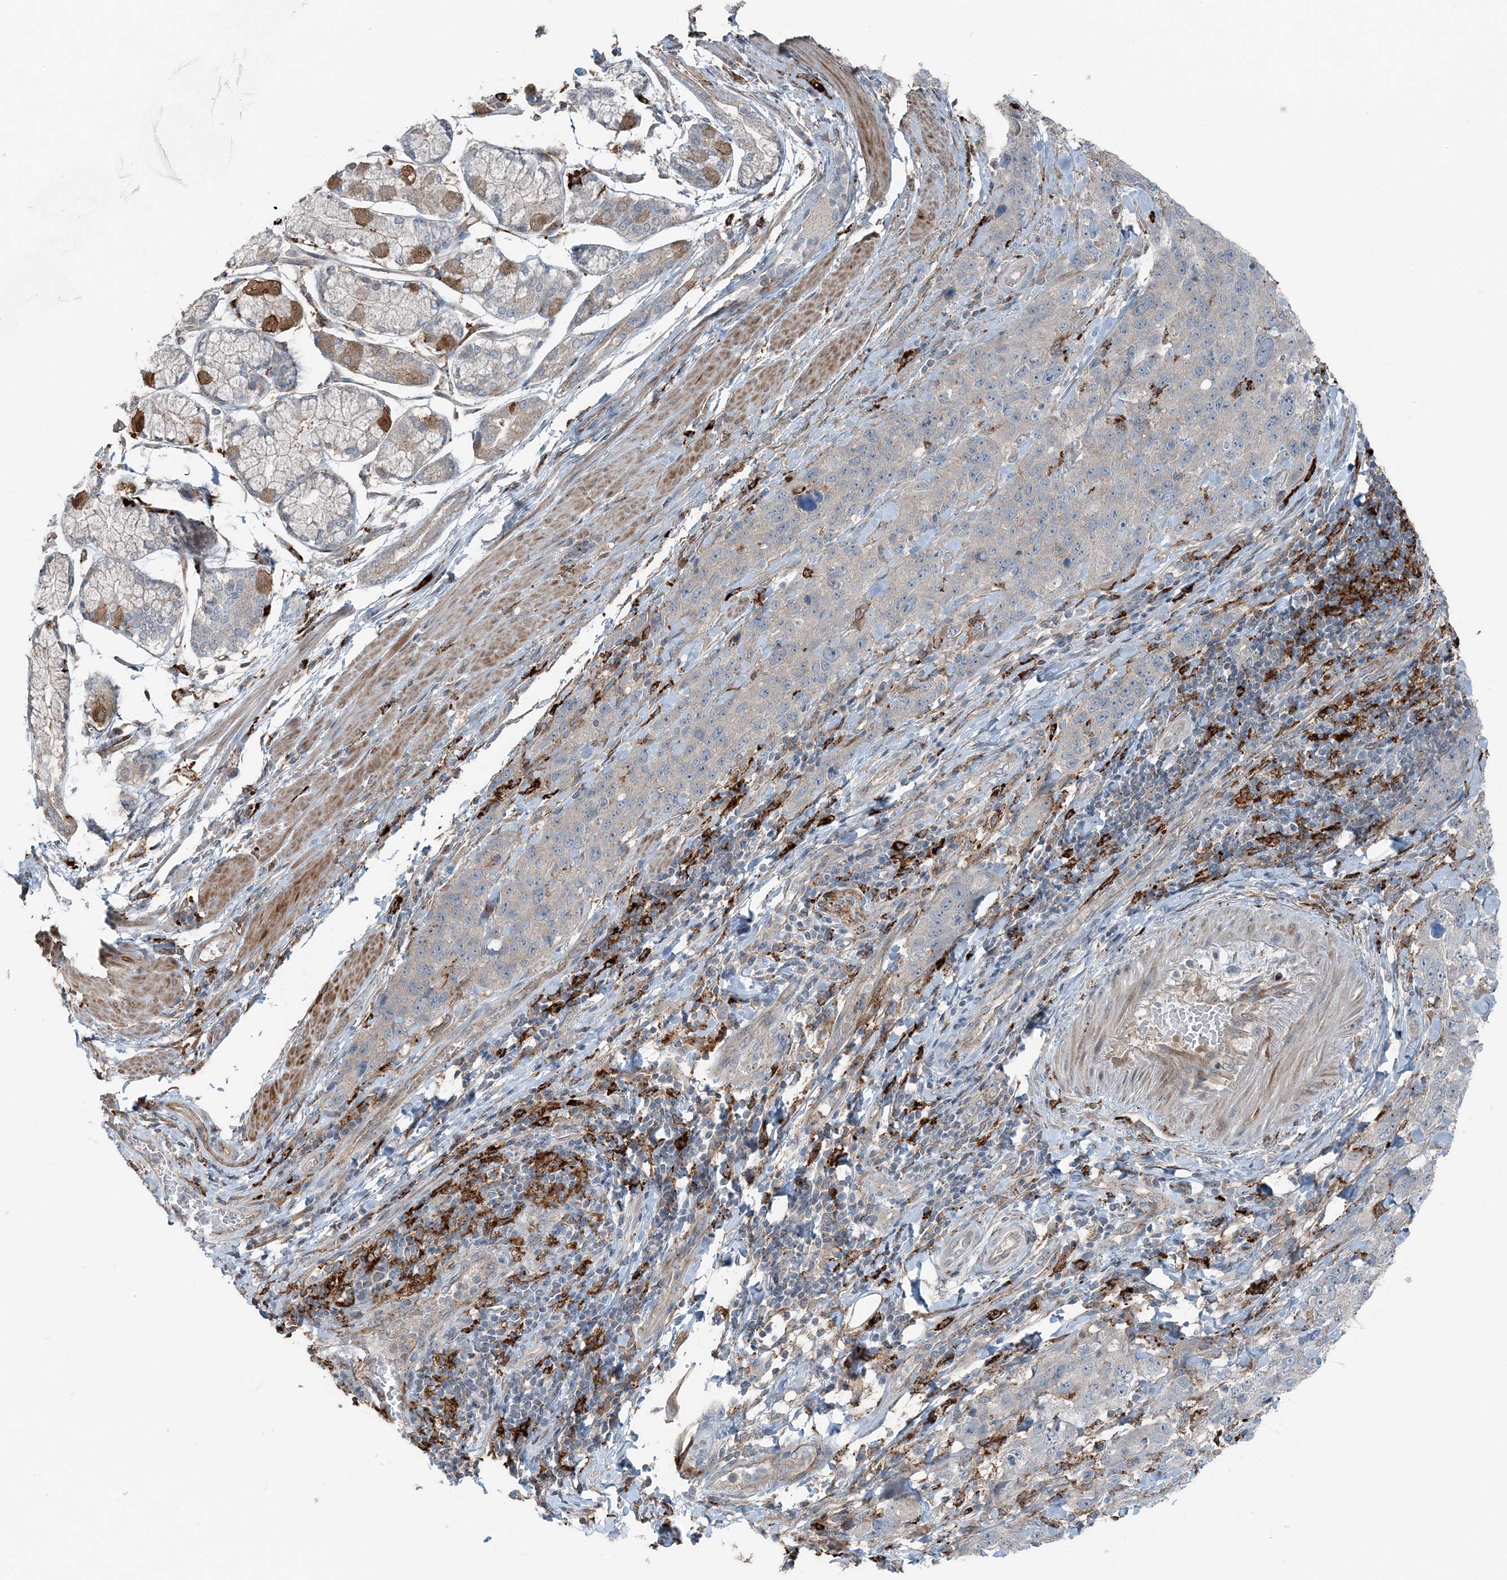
{"staining": {"intensity": "negative", "quantity": "none", "location": "none"}, "tissue": "stomach cancer", "cell_type": "Tumor cells", "image_type": "cancer", "snomed": [{"axis": "morphology", "description": "Normal tissue, NOS"}, {"axis": "morphology", "description": "Adenocarcinoma, NOS"}, {"axis": "topography", "description": "Lymph node"}, {"axis": "topography", "description": "Stomach"}], "caption": "Histopathology image shows no protein expression in tumor cells of adenocarcinoma (stomach) tissue.", "gene": "KY", "patient": {"sex": "male", "age": 48}}